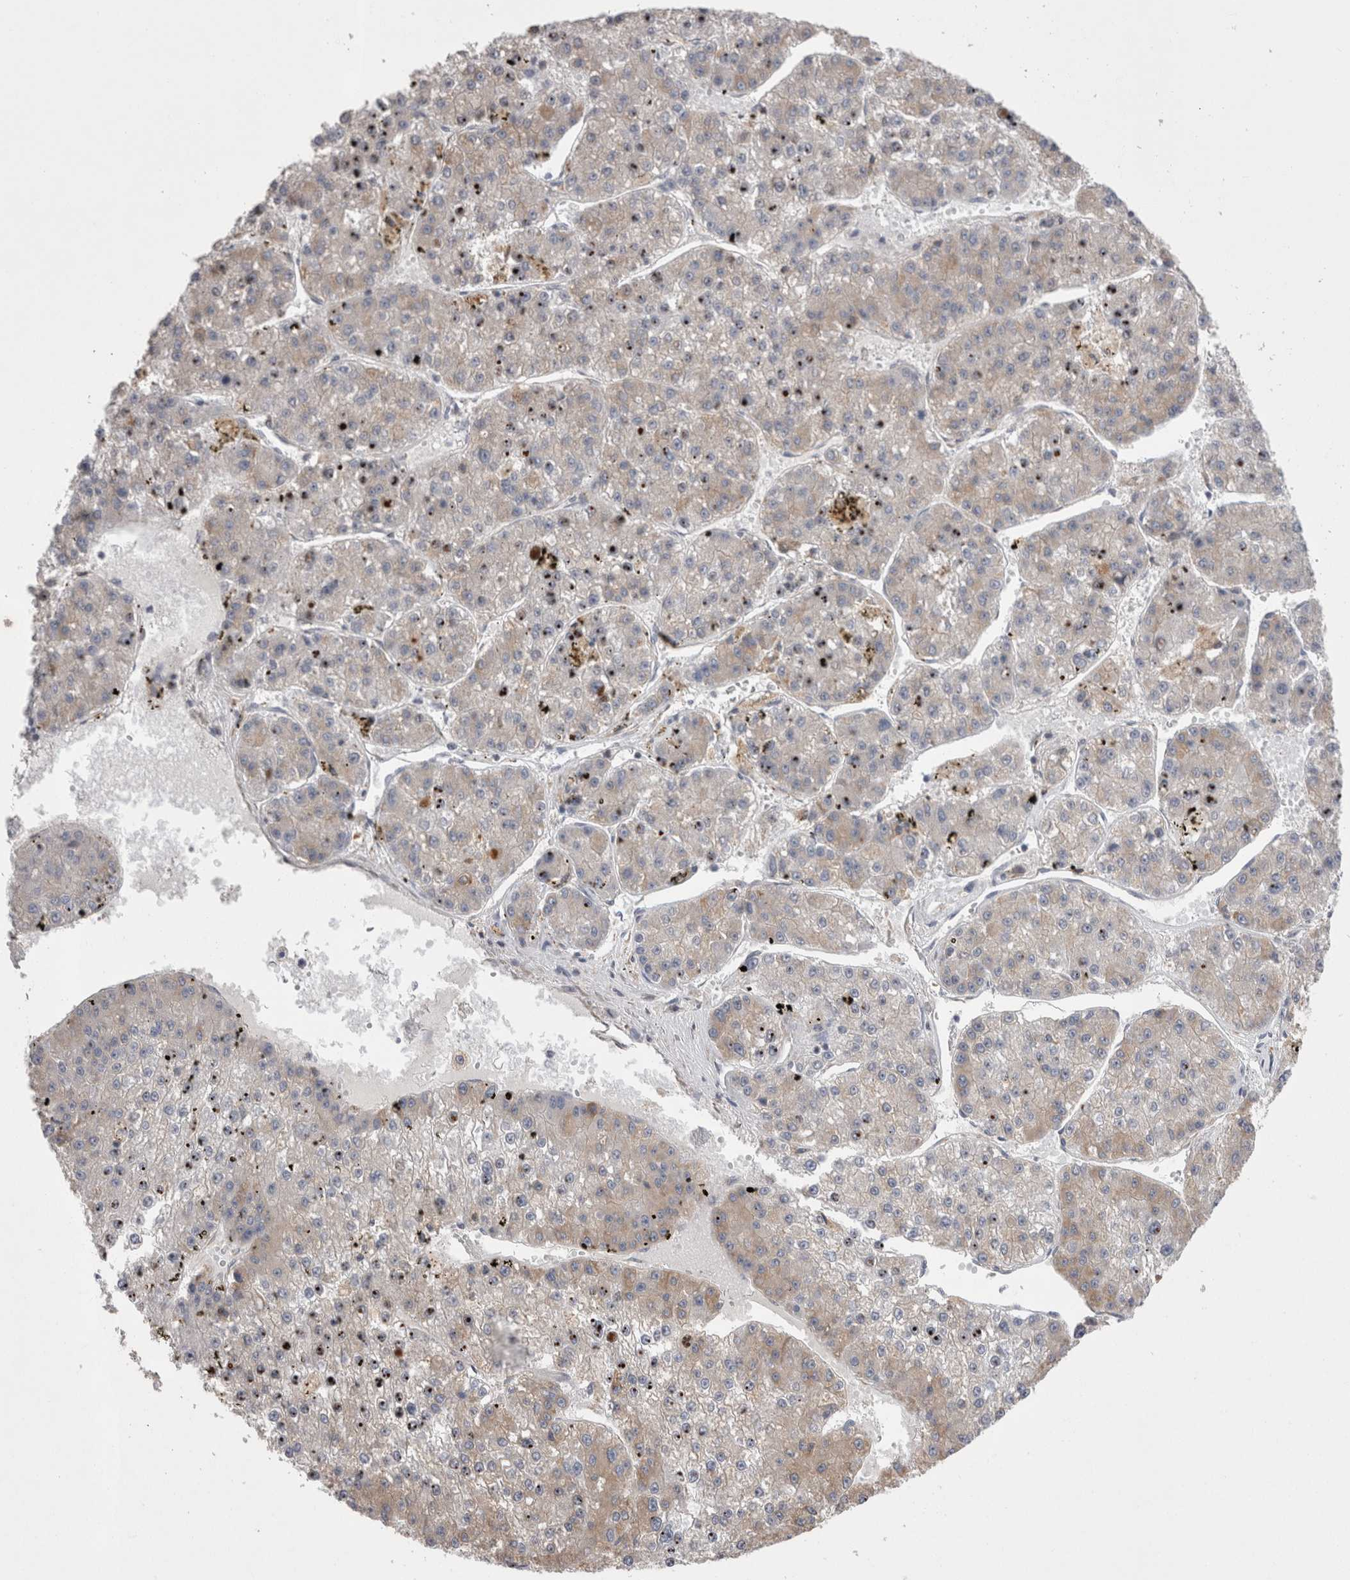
{"staining": {"intensity": "weak", "quantity": "25%-75%", "location": "cytoplasmic/membranous"}, "tissue": "liver cancer", "cell_type": "Tumor cells", "image_type": "cancer", "snomed": [{"axis": "morphology", "description": "Carcinoma, Hepatocellular, NOS"}, {"axis": "topography", "description": "Liver"}], "caption": "Tumor cells show low levels of weak cytoplasmic/membranous staining in about 25%-75% of cells in liver cancer (hepatocellular carcinoma).", "gene": "ZNF341", "patient": {"sex": "female", "age": 73}}